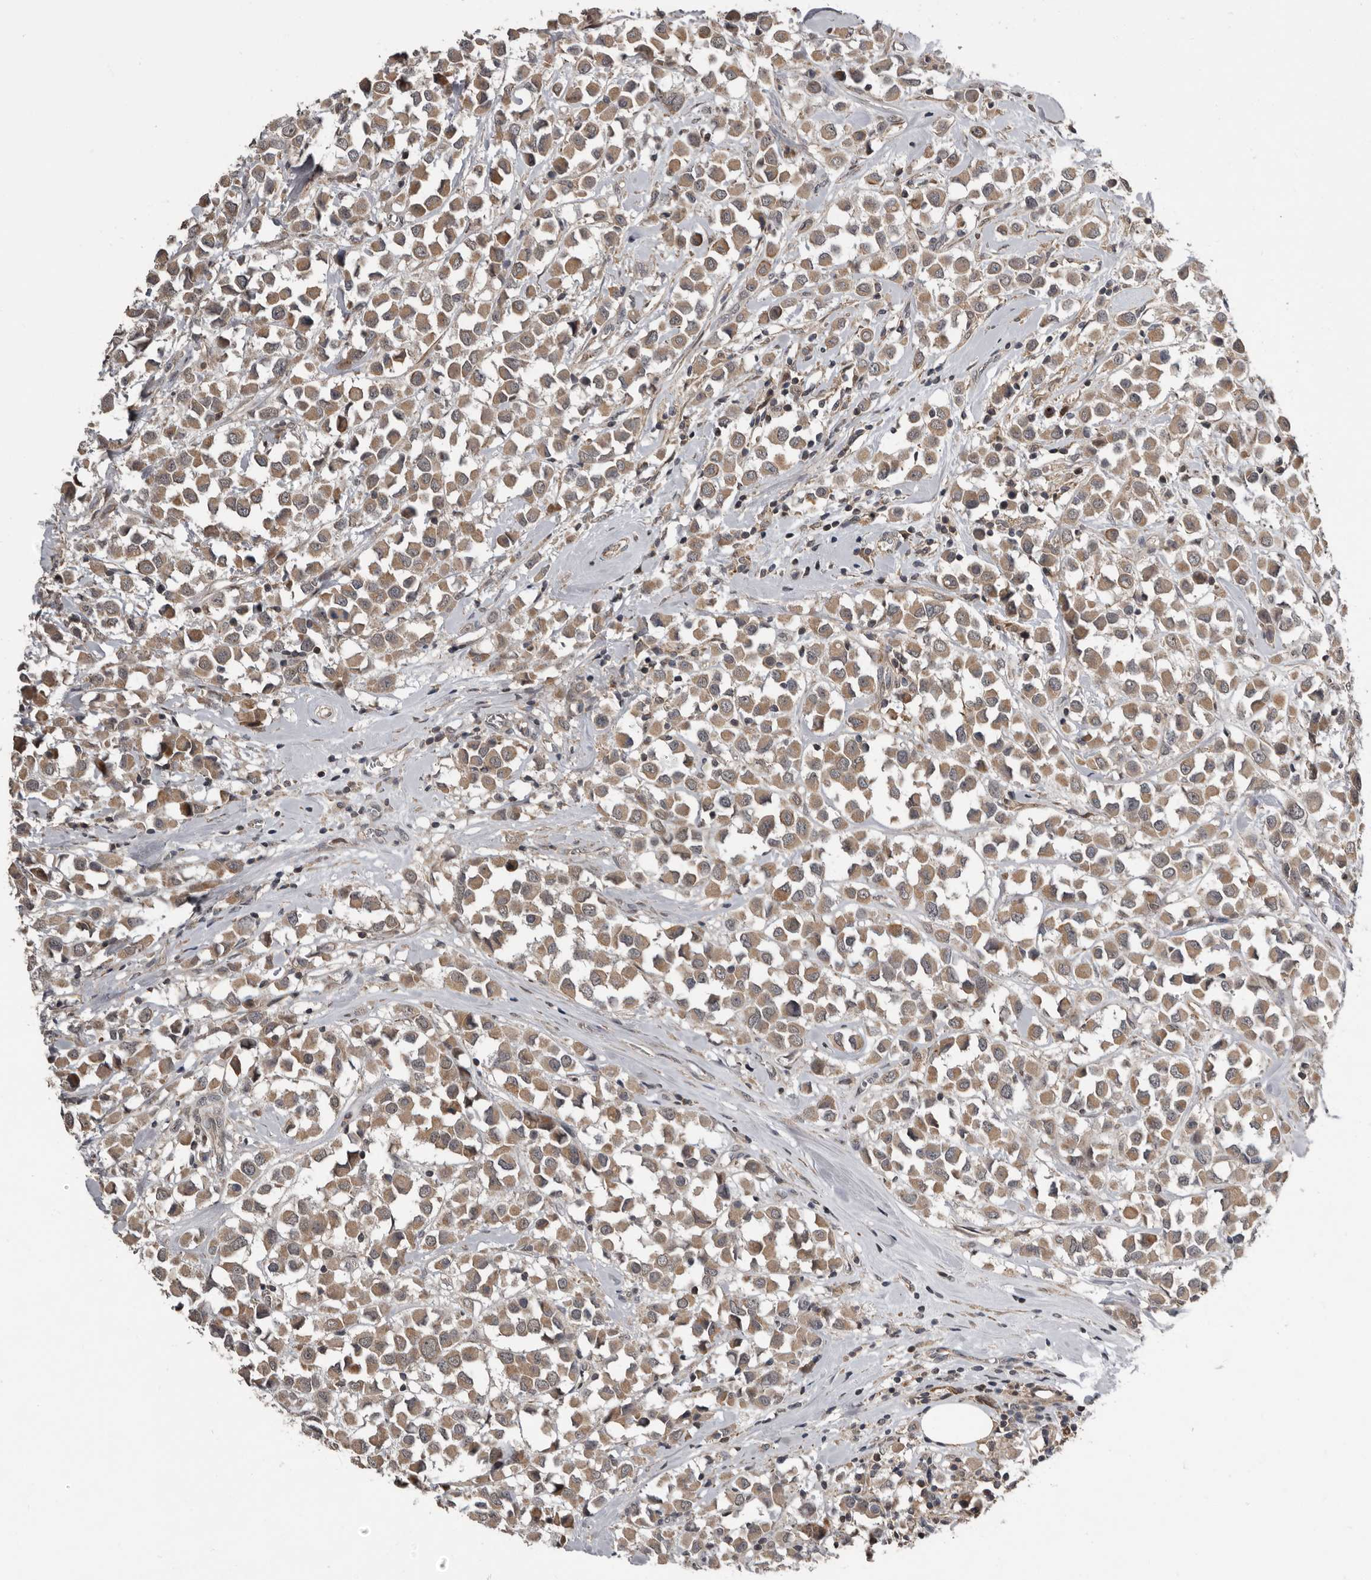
{"staining": {"intensity": "moderate", "quantity": ">75%", "location": "cytoplasmic/membranous"}, "tissue": "breast cancer", "cell_type": "Tumor cells", "image_type": "cancer", "snomed": [{"axis": "morphology", "description": "Duct carcinoma"}, {"axis": "topography", "description": "Breast"}], "caption": "Tumor cells exhibit moderate cytoplasmic/membranous positivity in about >75% of cells in breast invasive ductal carcinoma.", "gene": "FGFR4", "patient": {"sex": "female", "age": 61}}